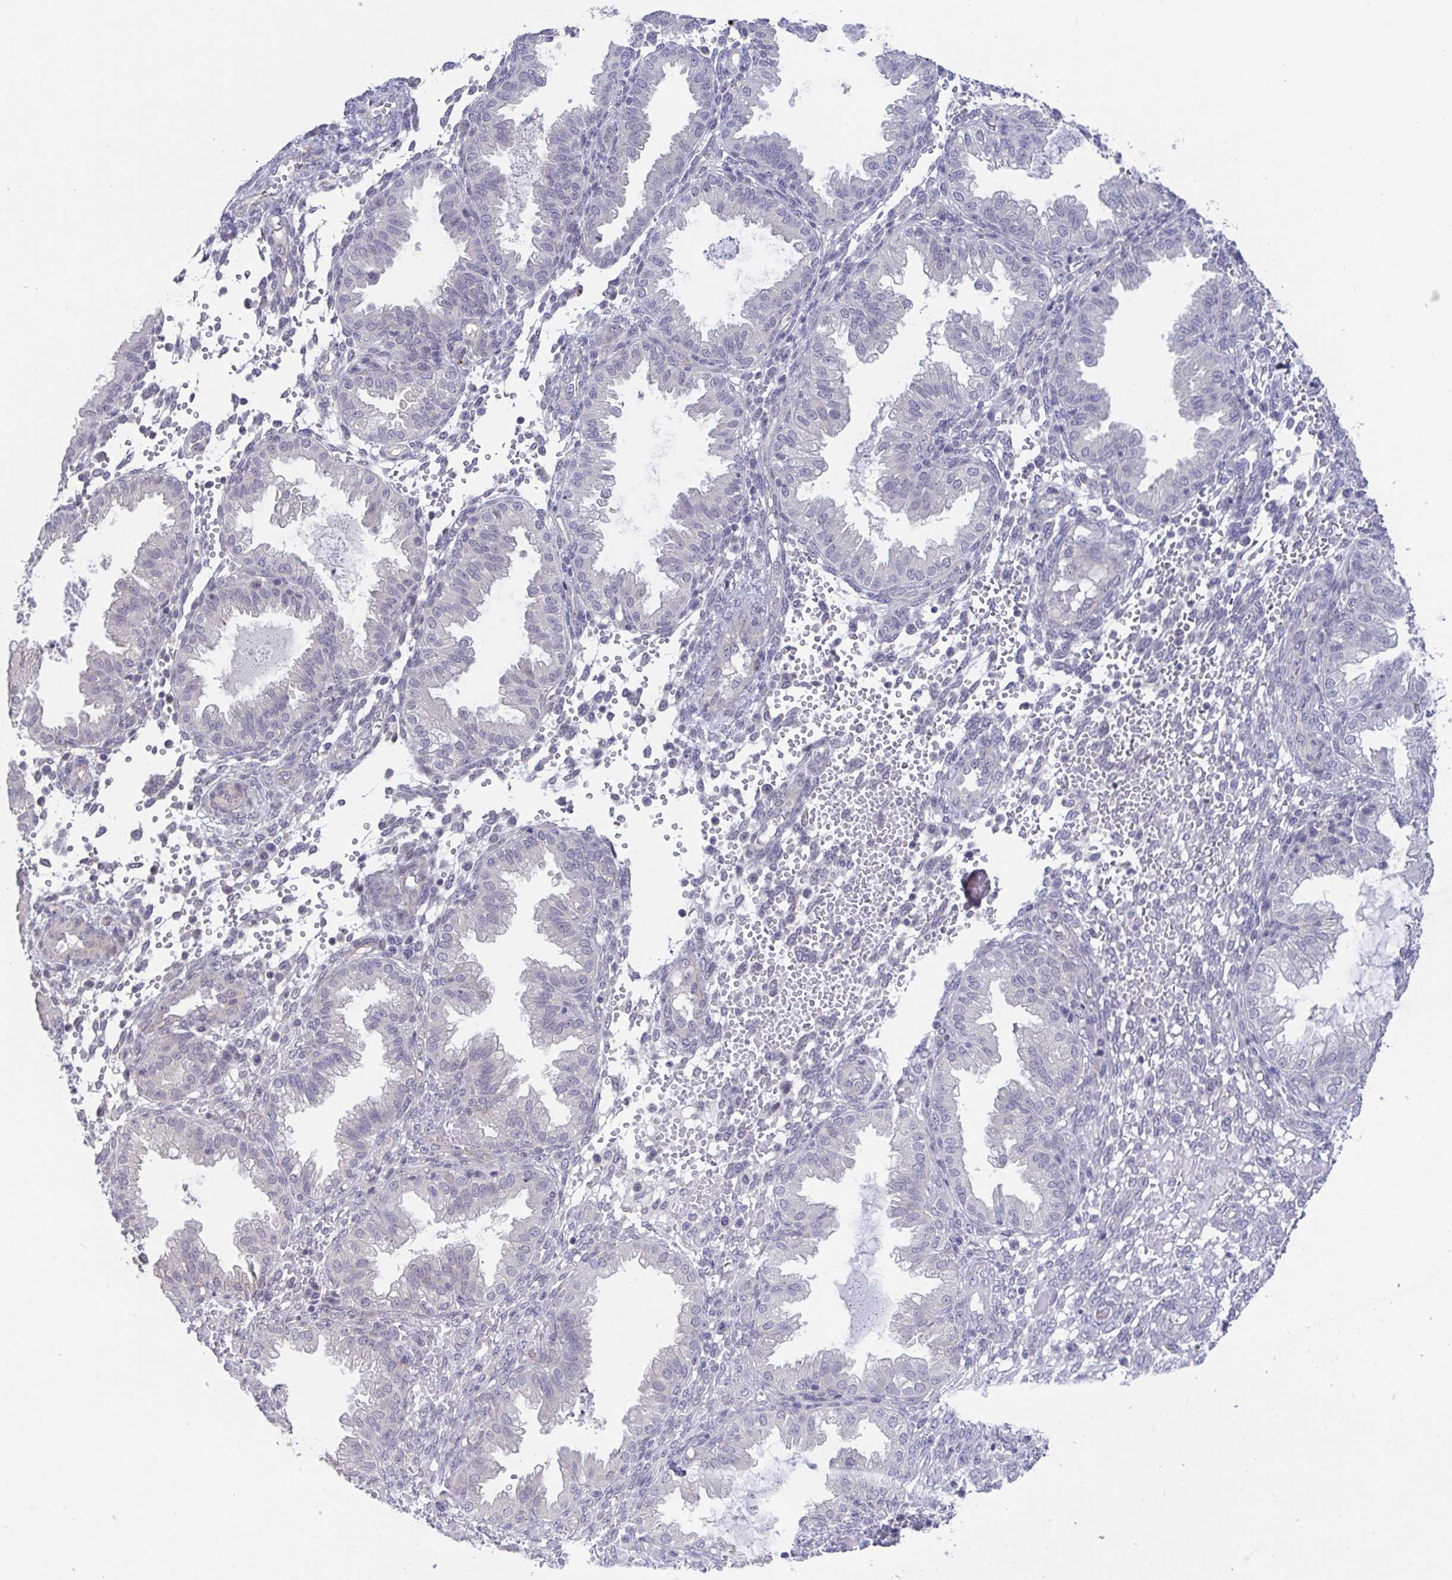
{"staining": {"intensity": "negative", "quantity": "none", "location": "none"}, "tissue": "endometrium", "cell_type": "Cells in endometrial stroma", "image_type": "normal", "snomed": [{"axis": "morphology", "description": "Normal tissue, NOS"}, {"axis": "topography", "description": "Endometrium"}], "caption": "DAB immunohistochemical staining of benign endometrium demonstrates no significant positivity in cells in endometrial stroma.", "gene": "FAM156A", "patient": {"sex": "female", "age": 33}}